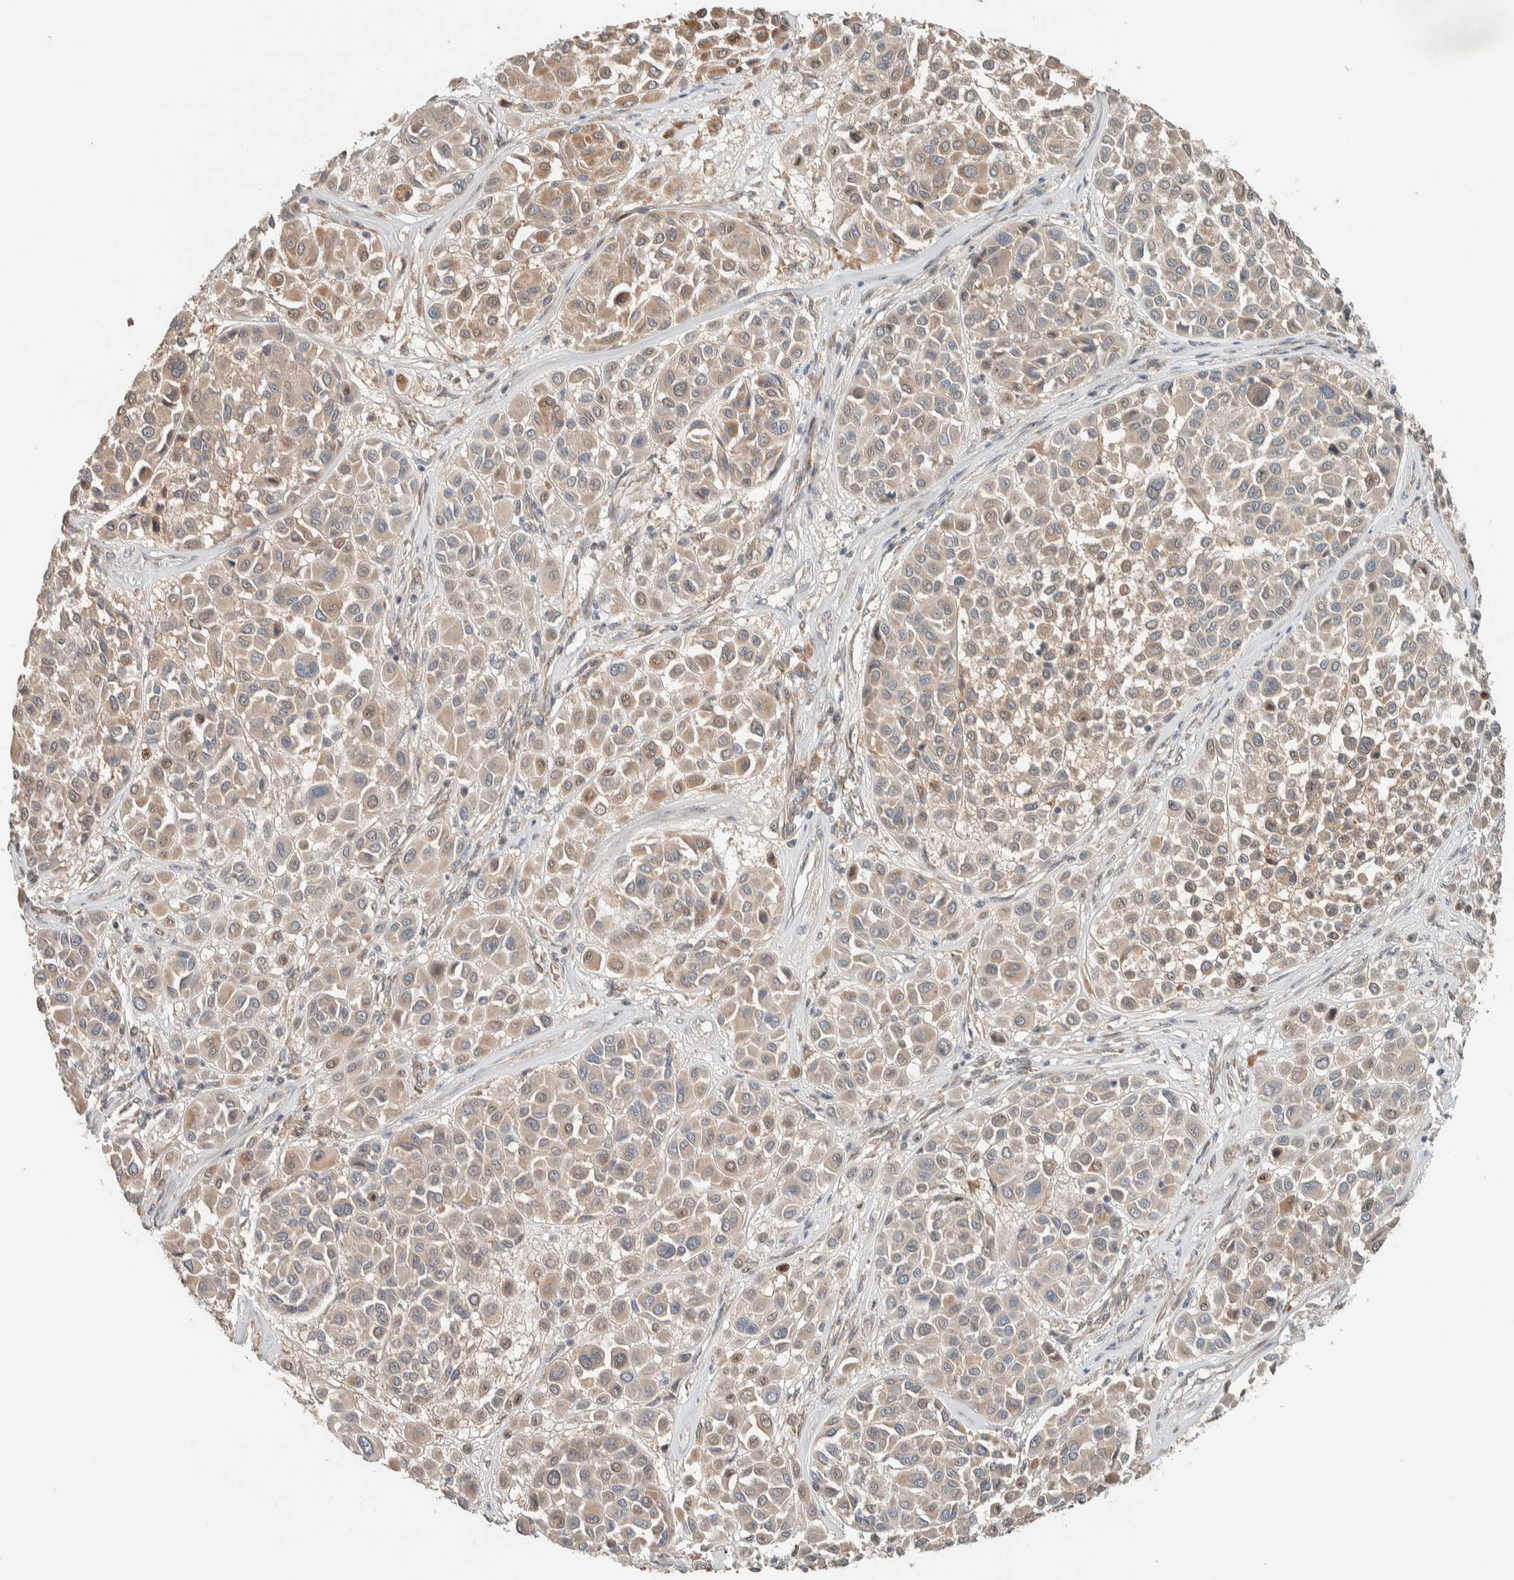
{"staining": {"intensity": "weak", "quantity": ">75%", "location": "cytoplasmic/membranous"}, "tissue": "melanoma", "cell_type": "Tumor cells", "image_type": "cancer", "snomed": [{"axis": "morphology", "description": "Malignant melanoma, Metastatic site"}, {"axis": "topography", "description": "Soft tissue"}], "caption": "The image demonstrates a brown stain indicating the presence of a protein in the cytoplasmic/membranous of tumor cells in melanoma. The protein is shown in brown color, while the nuclei are stained blue.", "gene": "NBR1", "patient": {"sex": "male", "age": 41}}